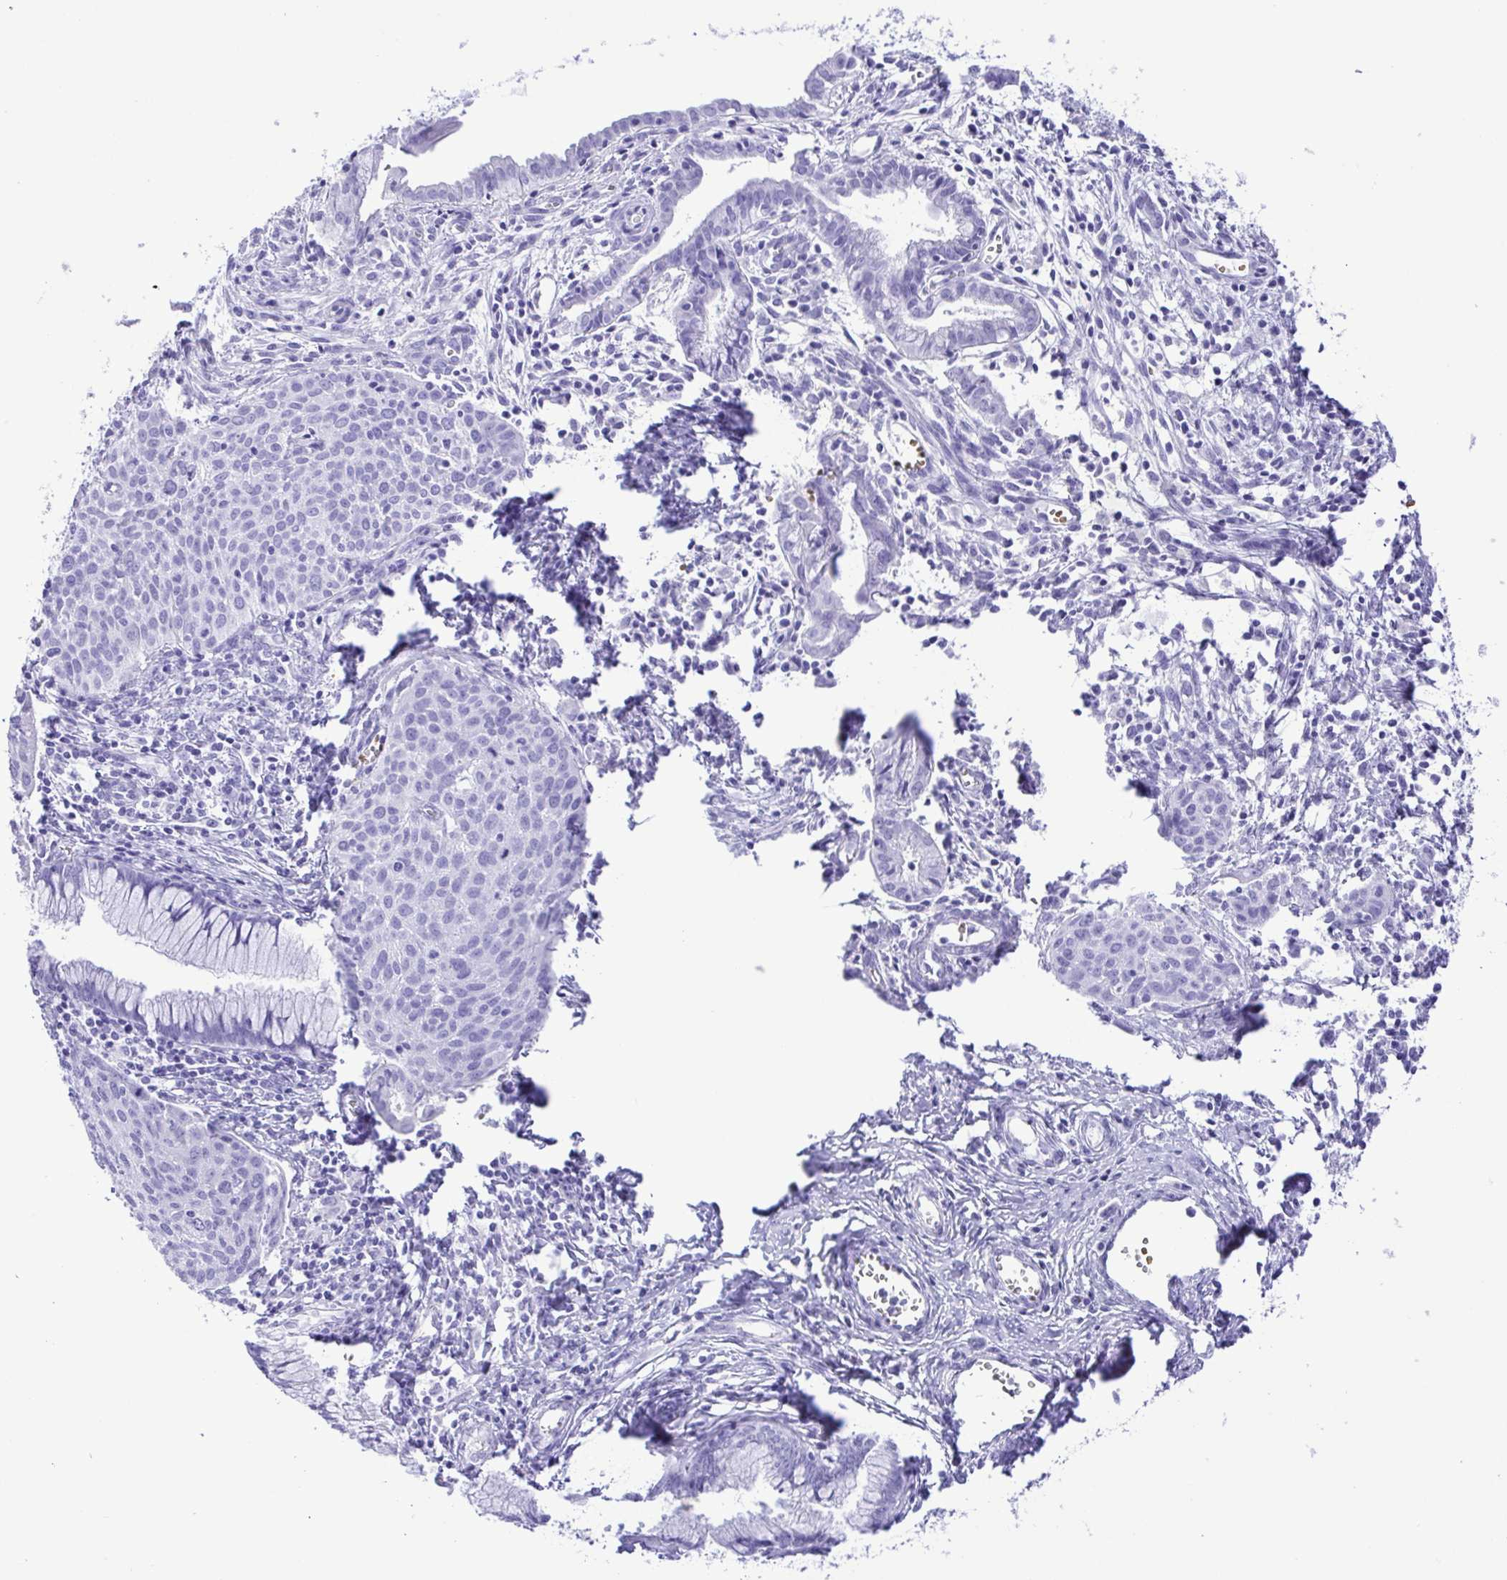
{"staining": {"intensity": "negative", "quantity": "none", "location": "none"}, "tissue": "cervical cancer", "cell_type": "Tumor cells", "image_type": "cancer", "snomed": [{"axis": "morphology", "description": "Squamous cell carcinoma, NOS"}, {"axis": "topography", "description": "Cervix"}], "caption": "An immunohistochemistry (IHC) micrograph of cervical squamous cell carcinoma is shown. There is no staining in tumor cells of cervical squamous cell carcinoma.", "gene": "SYT1", "patient": {"sex": "female", "age": 38}}